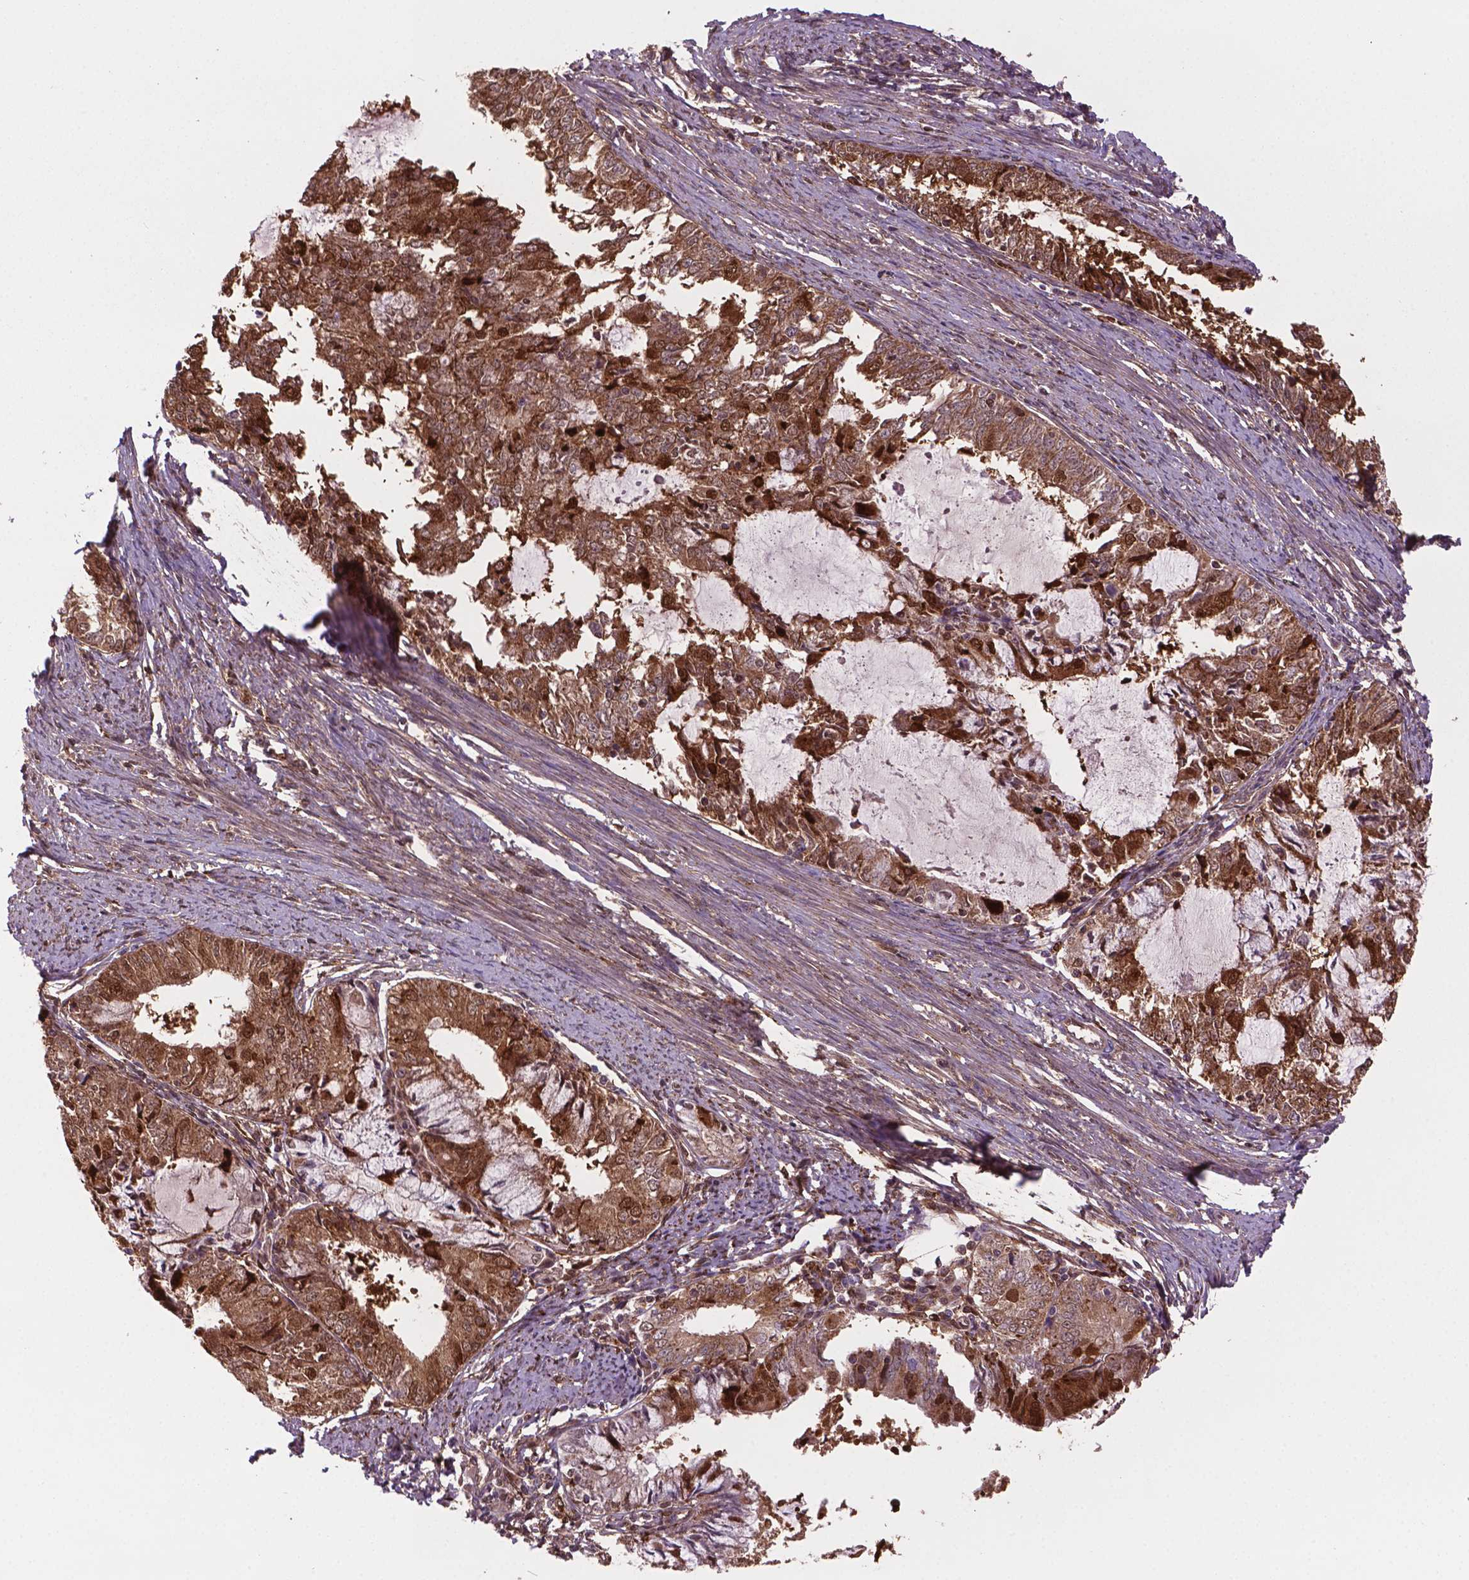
{"staining": {"intensity": "moderate", "quantity": ">75%", "location": "cytoplasmic/membranous,nuclear"}, "tissue": "endometrial cancer", "cell_type": "Tumor cells", "image_type": "cancer", "snomed": [{"axis": "morphology", "description": "Adenocarcinoma, NOS"}, {"axis": "topography", "description": "Endometrium"}], "caption": "Tumor cells show medium levels of moderate cytoplasmic/membranous and nuclear staining in approximately >75% of cells in human endometrial adenocarcinoma.", "gene": "PLIN3", "patient": {"sex": "female", "age": 57}}